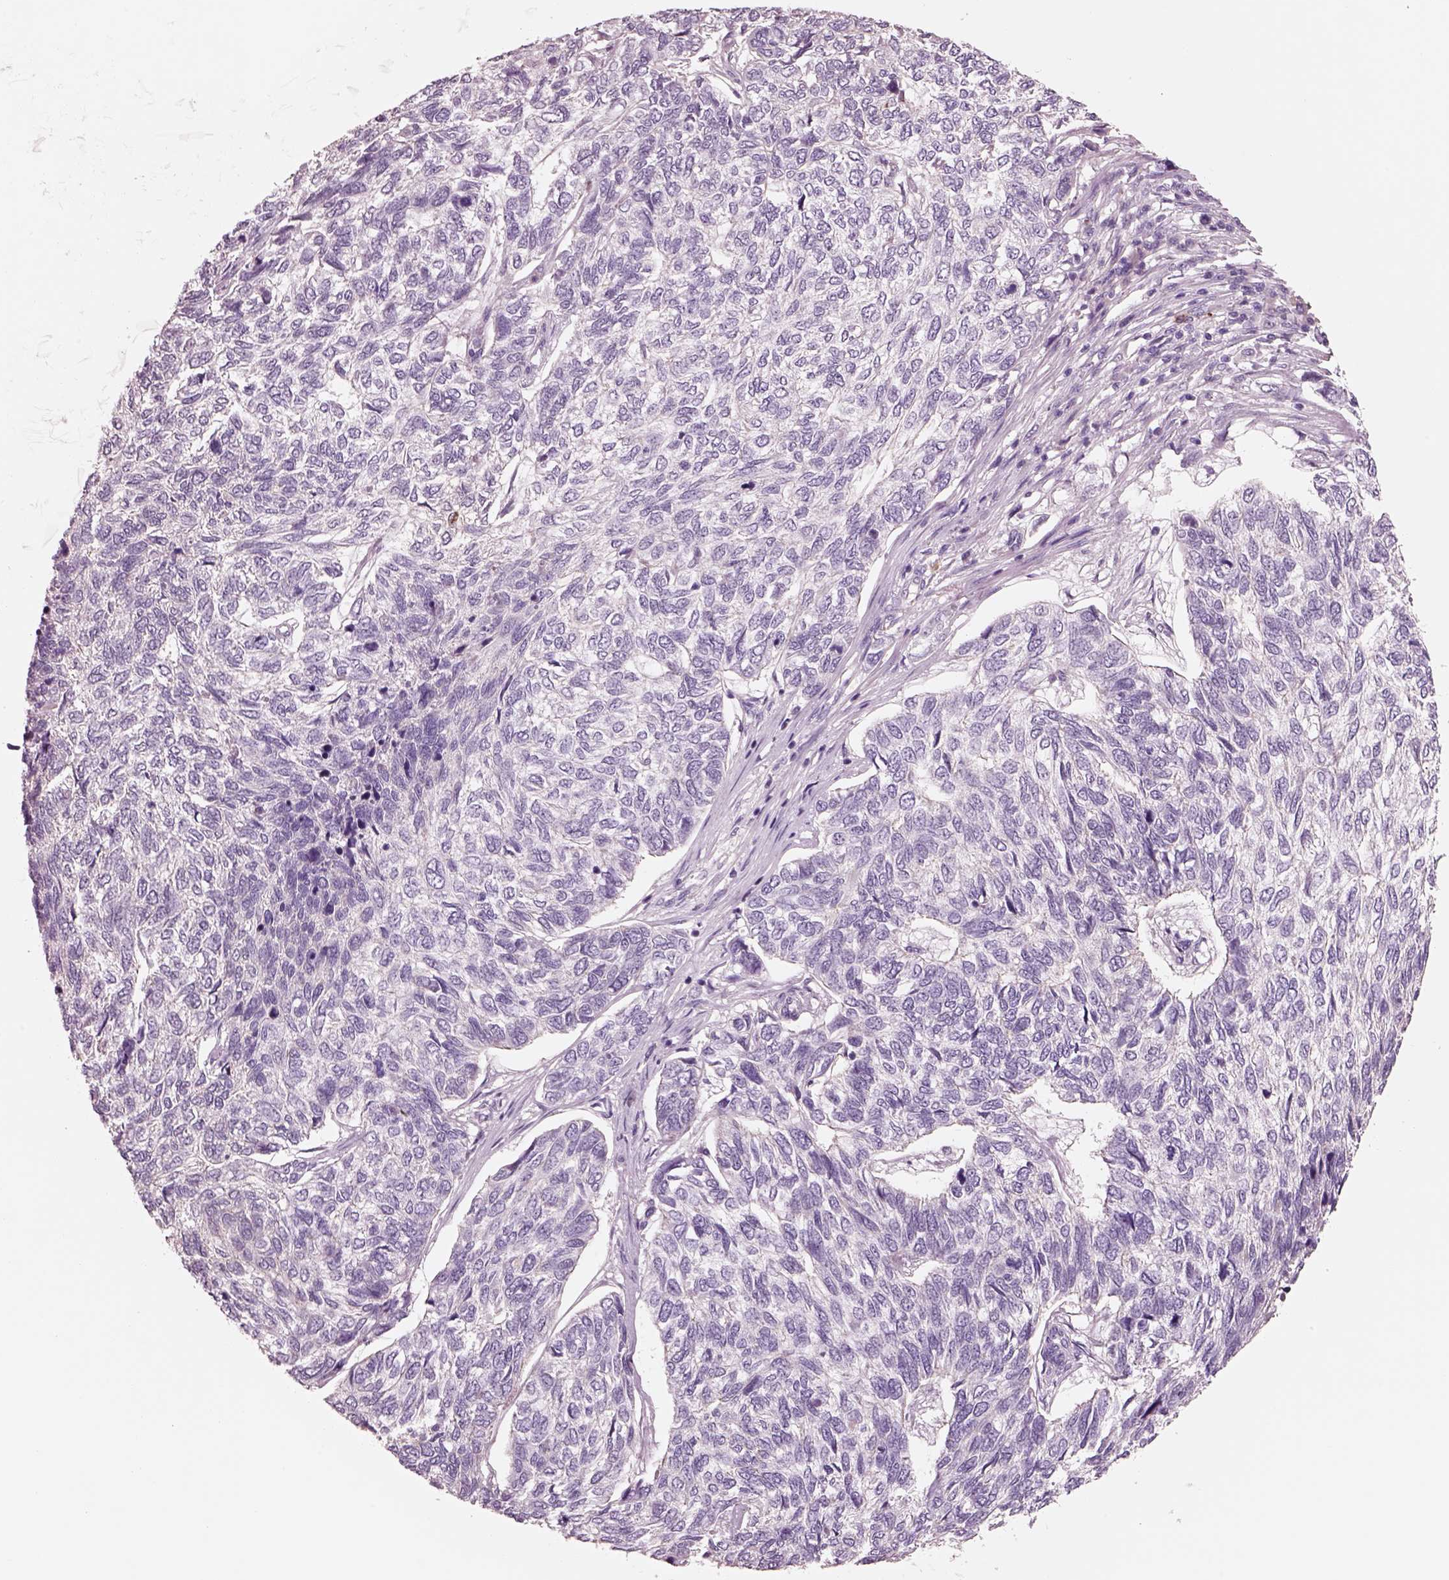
{"staining": {"intensity": "negative", "quantity": "none", "location": "none"}, "tissue": "skin cancer", "cell_type": "Tumor cells", "image_type": "cancer", "snomed": [{"axis": "morphology", "description": "Basal cell carcinoma"}, {"axis": "topography", "description": "Skin"}], "caption": "High magnification brightfield microscopy of skin cancer stained with DAB (3,3'-diaminobenzidine) (brown) and counterstained with hematoxylin (blue): tumor cells show no significant positivity. (DAB (3,3'-diaminobenzidine) immunohistochemistry (IHC), high magnification).", "gene": "IGLL1", "patient": {"sex": "female", "age": 65}}